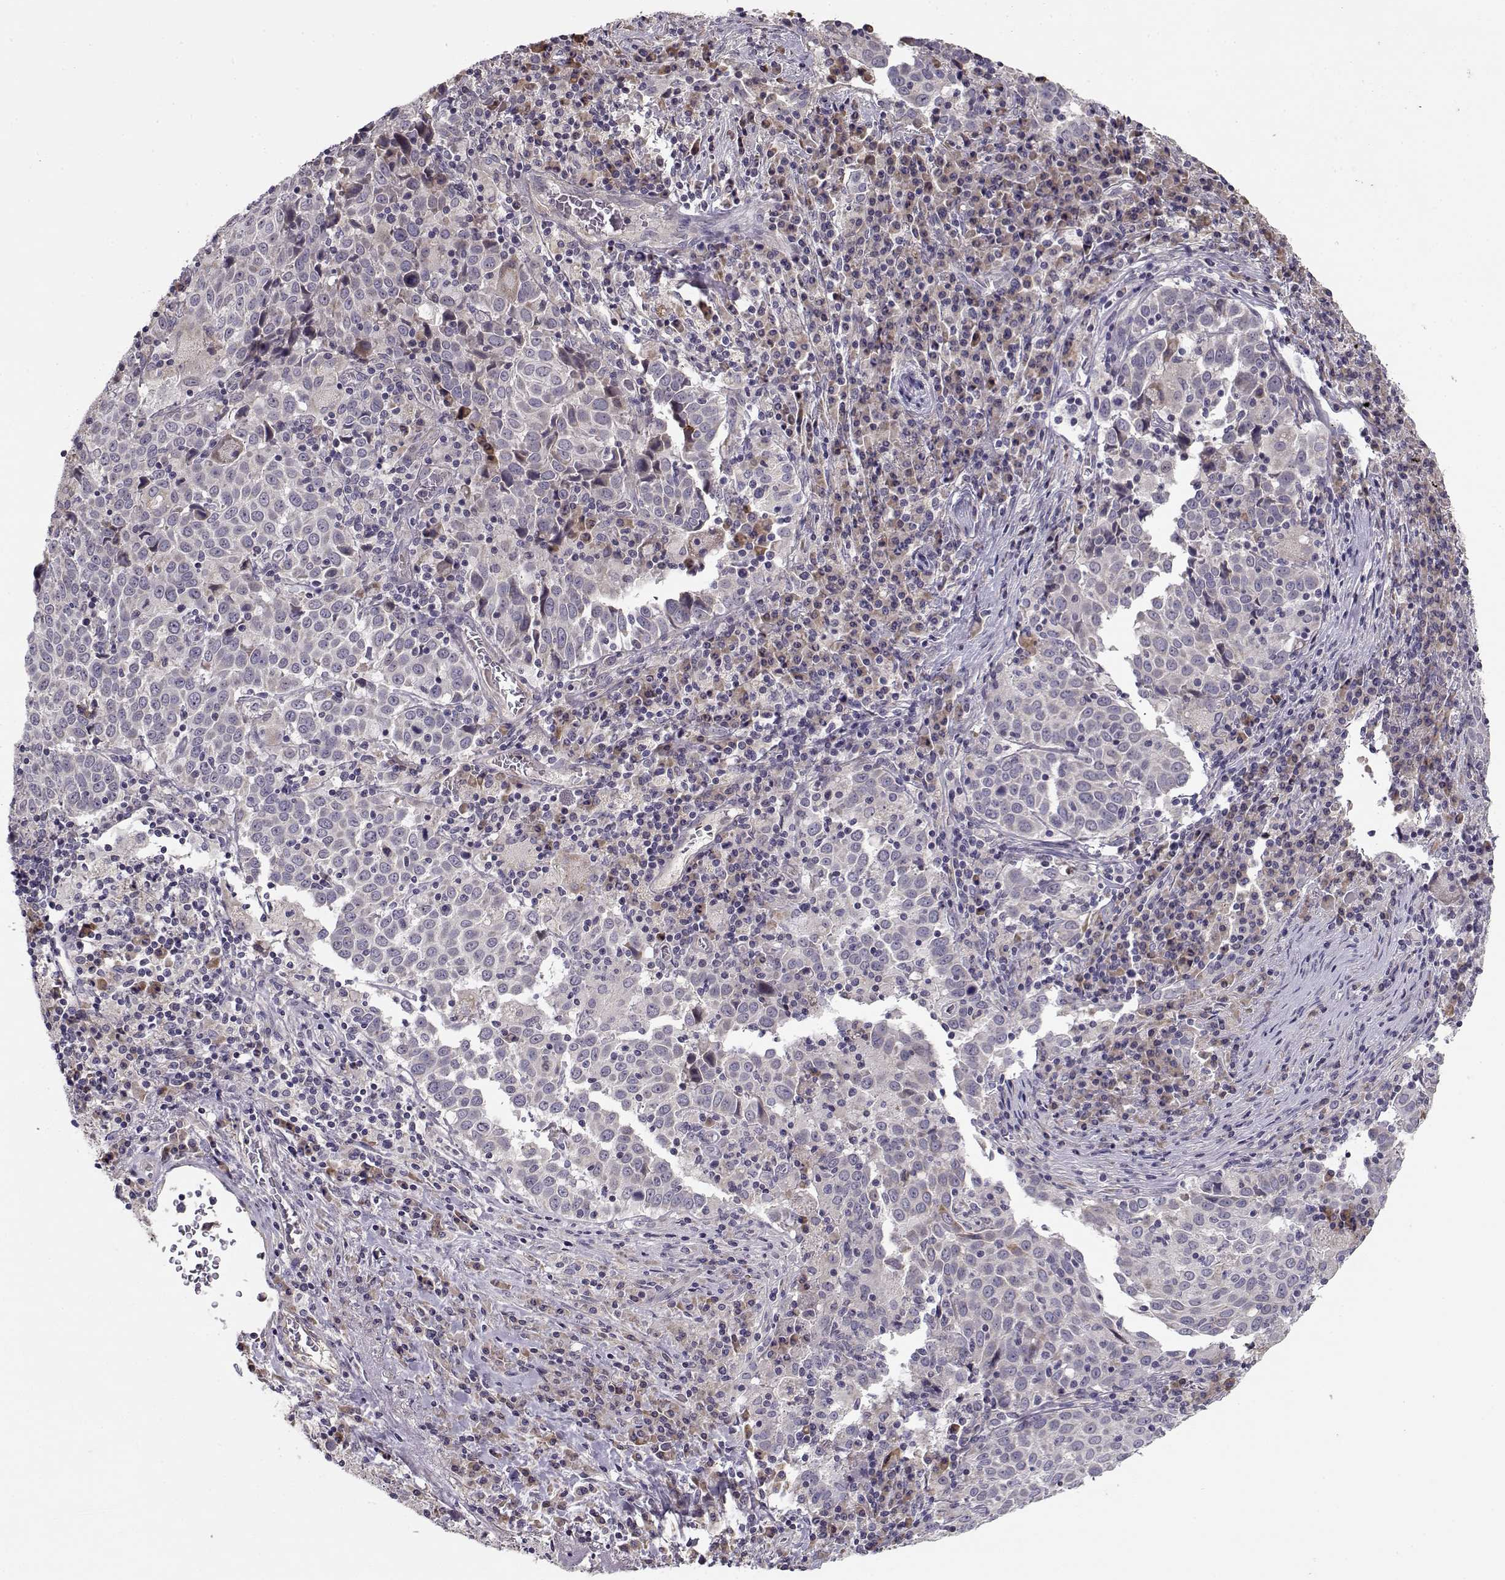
{"staining": {"intensity": "weak", "quantity": "<25%", "location": "cytoplasmic/membranous"}, "tissue": "lung cancer", "cell_type": "Tumor cells", "image_type": "cancer", "snomed": [{"axis": "morphology", "description": "Squamous cell carcinoma, NOS"}, {"axis": "topography", "description": "Lung"}], "caption": "IHC micrograph of neoplastic tissue: lung cancer (squamous cell carcinoma) stained with DAB (3,3'-diaminobenzidine) shows no significant protein staining in tumor cells.", "gene": "ENTPD8", "patient": {"sex": "male", "age": 57}}